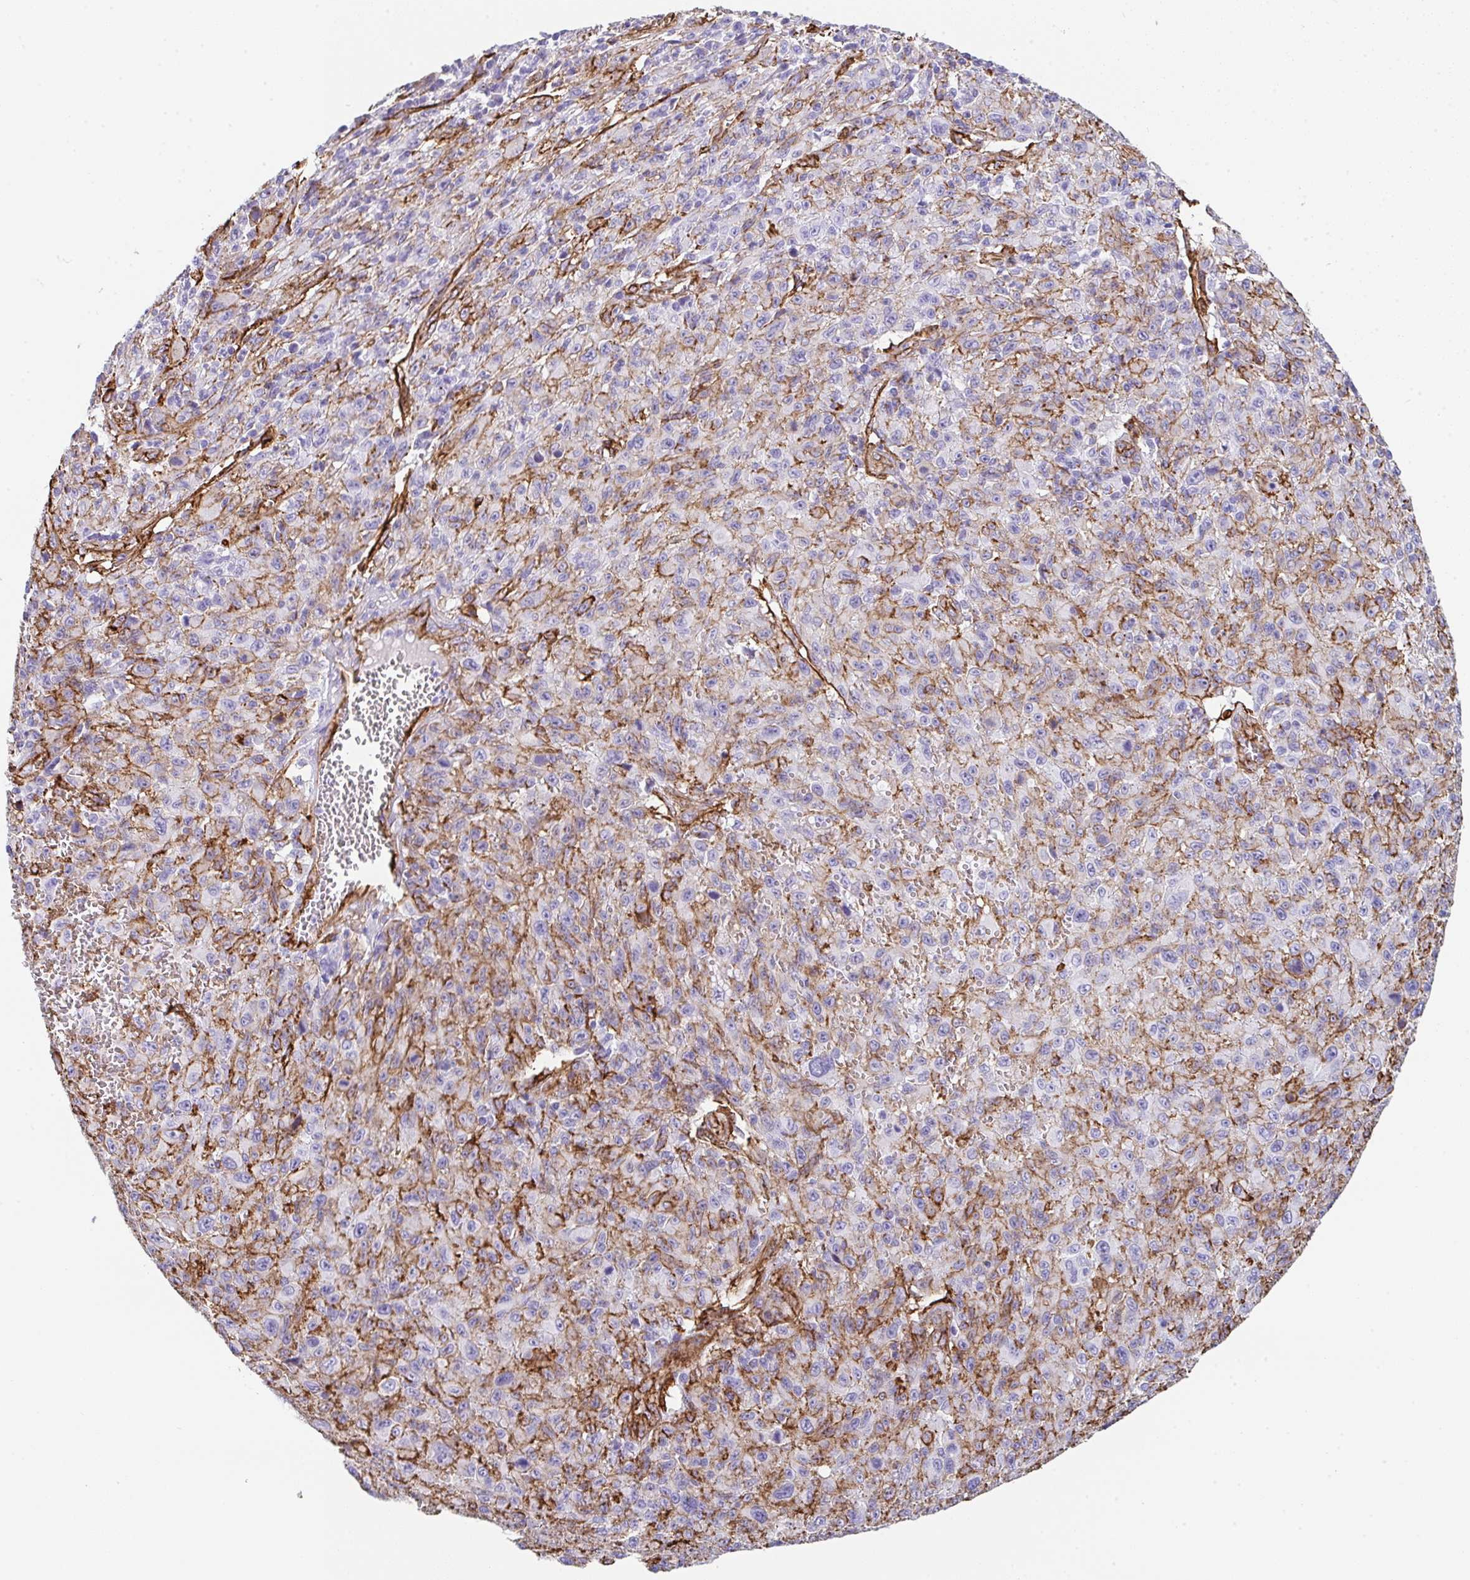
{"staining": {"intensity": "moderate", "quantity": "25%-75%", "location": "cytoplasmic/membranous"}, "tissue": "melanoma", "cell_type": "Tumor cells", "image_type": "cancer", "snomed": [{"axis": "morphology", "description": "Malignant melanoma, NOS"}, {"axis": "topography", "description": "Skin"}], "caption": "Immunohistochemistry (IHC) micrograph of human melanoma stained for a protein (brown), which reveals medium levels of moderate cytoplasmic/membranous staining in about 25%-75% of tumor cells.", "gene": "DBN1", "patient": {"sex": "male", "age": 46}}